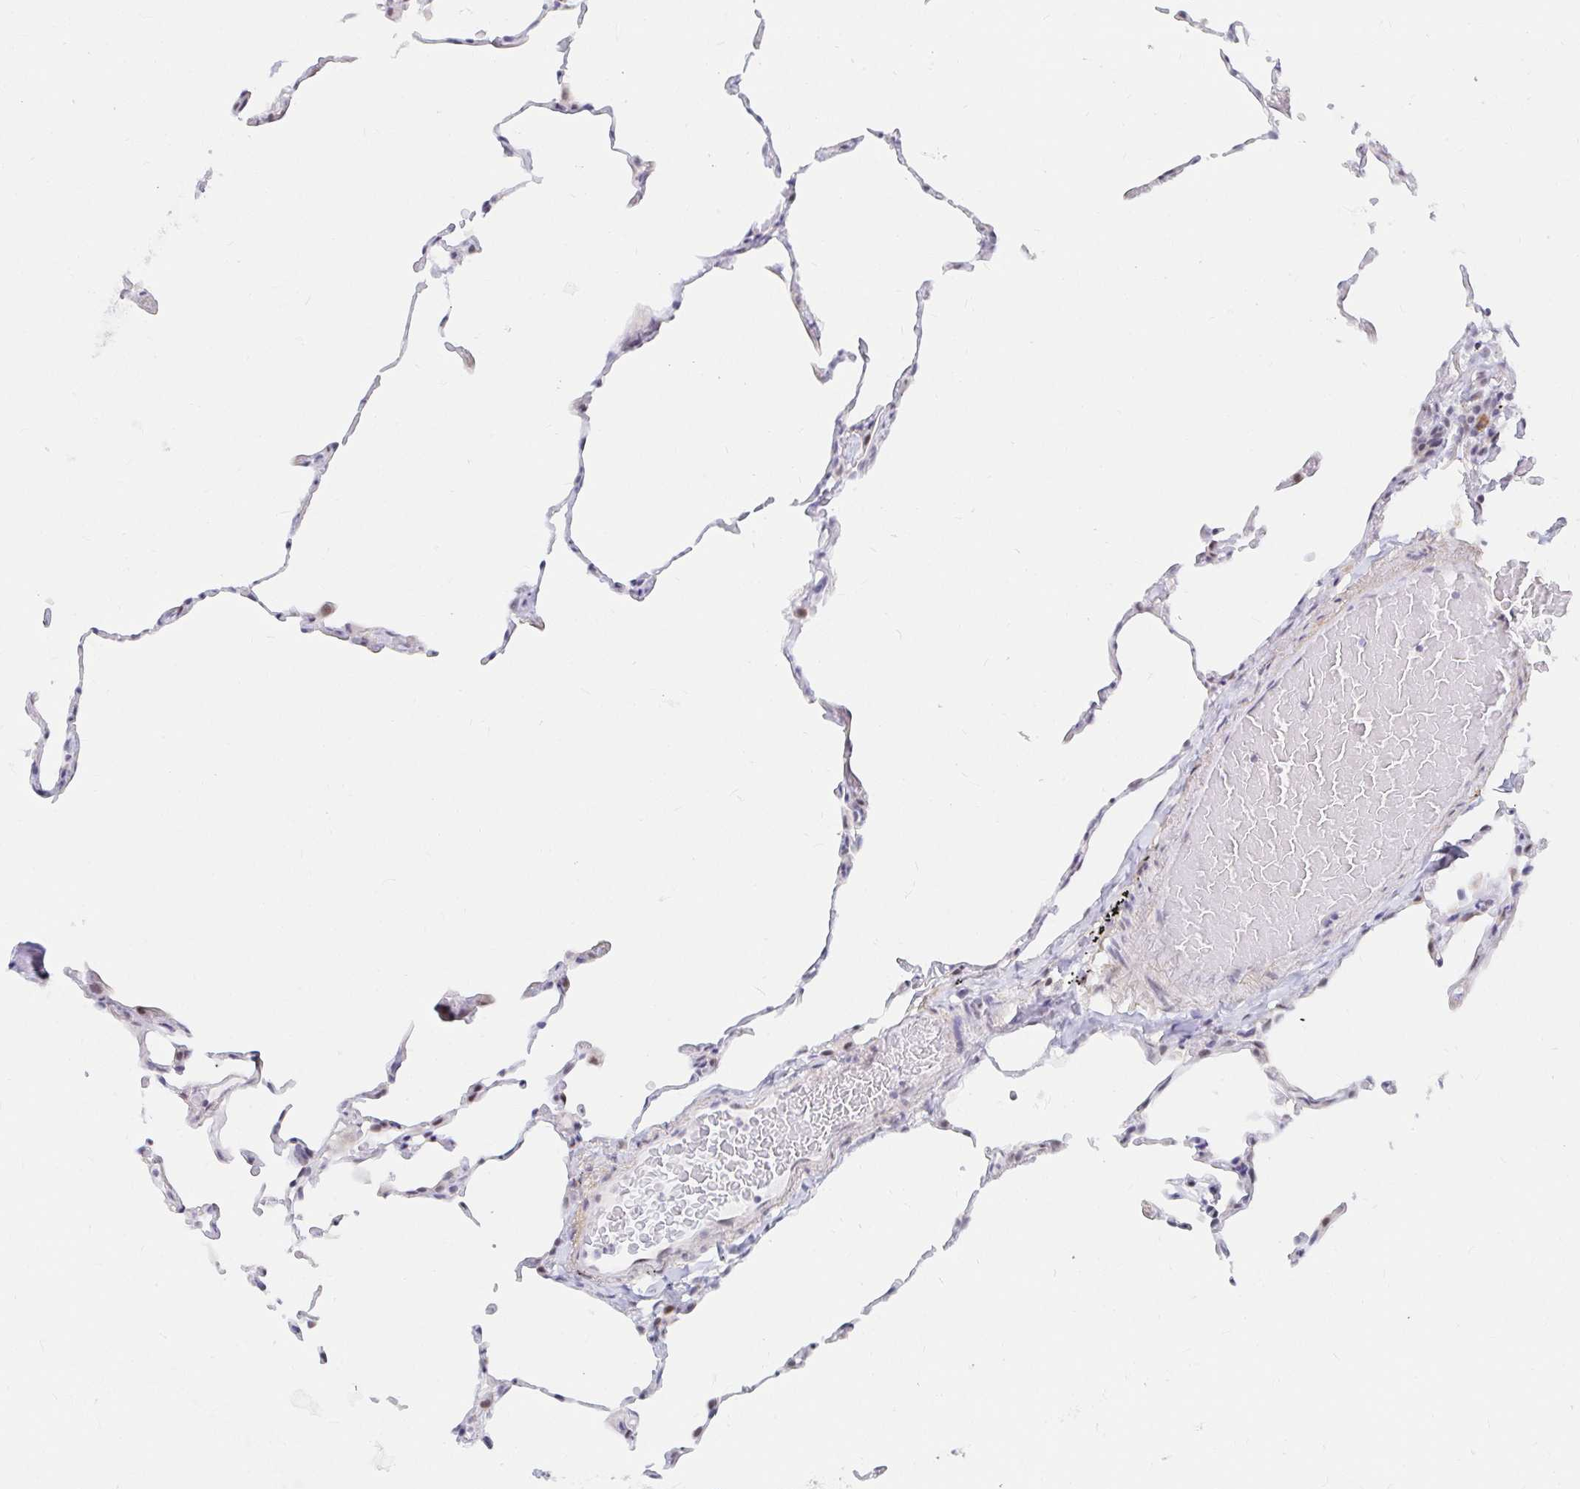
{"staining": {"intensity": "moderate", "quantity": "<25%", "location": "nuclear"}, "tissue": "lung", "cell_type": "Alveolar cells", "image_type": "normal", "snomed": [{"axis": "morphology", "description": "Normal tissue, NOS"}, {"axis": "topography", "description": "Lung"}], "caption": "Lung was stained to show a protein in brown. There is low levels of moderate nuclear expression in about <25% of alveolar cells. Ihc stains the protein of interest in brown and the nuclei are stained blue.", "gene": "COL28A1", "patient": {"sex": "female", "age": 57}}